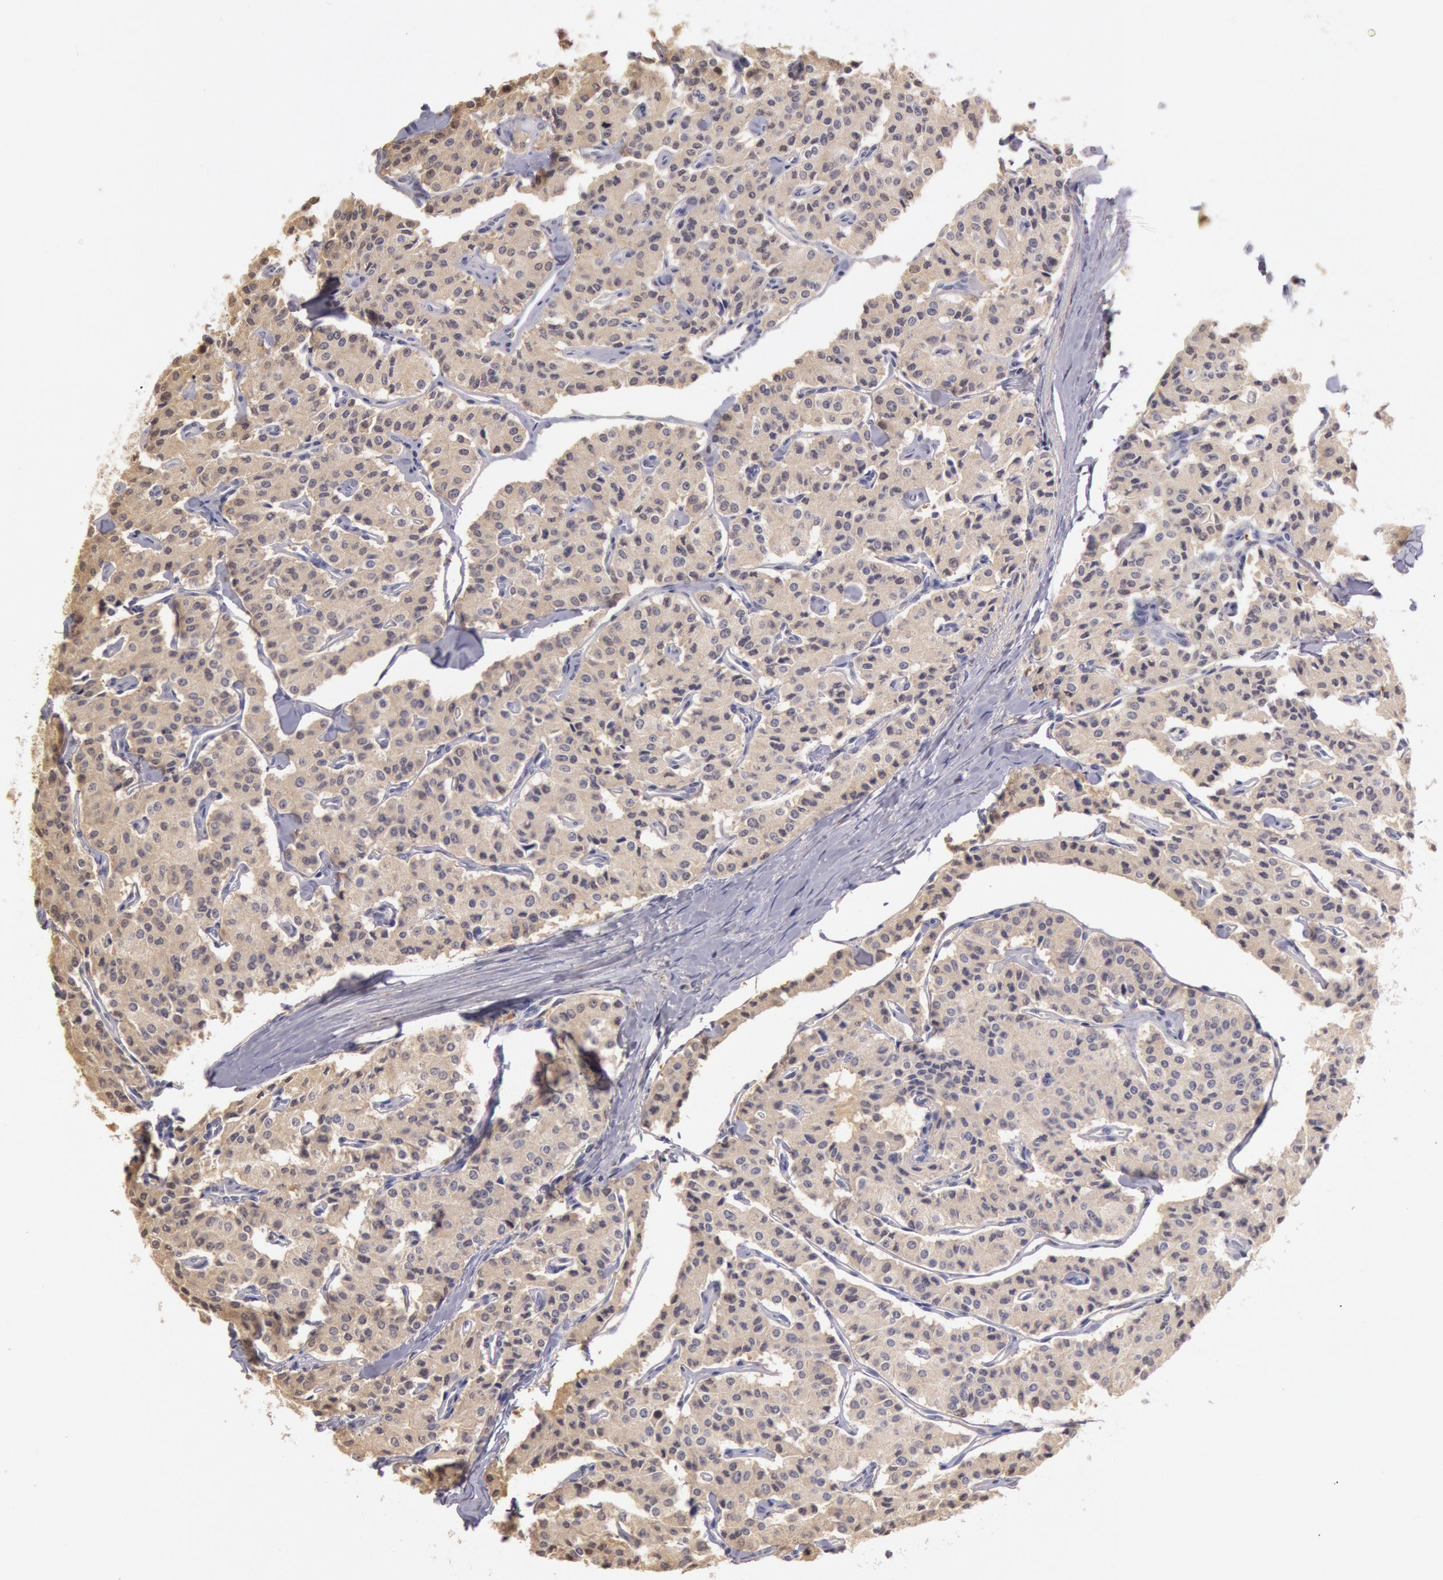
{"staining": {"intensity": "negative", "quantity": "none", "location": "none"}, "tissue": "carcinoid", "cell_type": "Tumor cells", "image_type": "cancer", "snomed": [{"axis": "morphology", "description": "Carcinoid, malignant, NOS"}, {"axis": "topography", "description": "Bronchus"}], "caption": "Immunohistochemistry of human carcinoid (malignant) displays no positivity in tumor cells.", "gene": "C1R", "patient": {"sex": "male", "age": 55}}